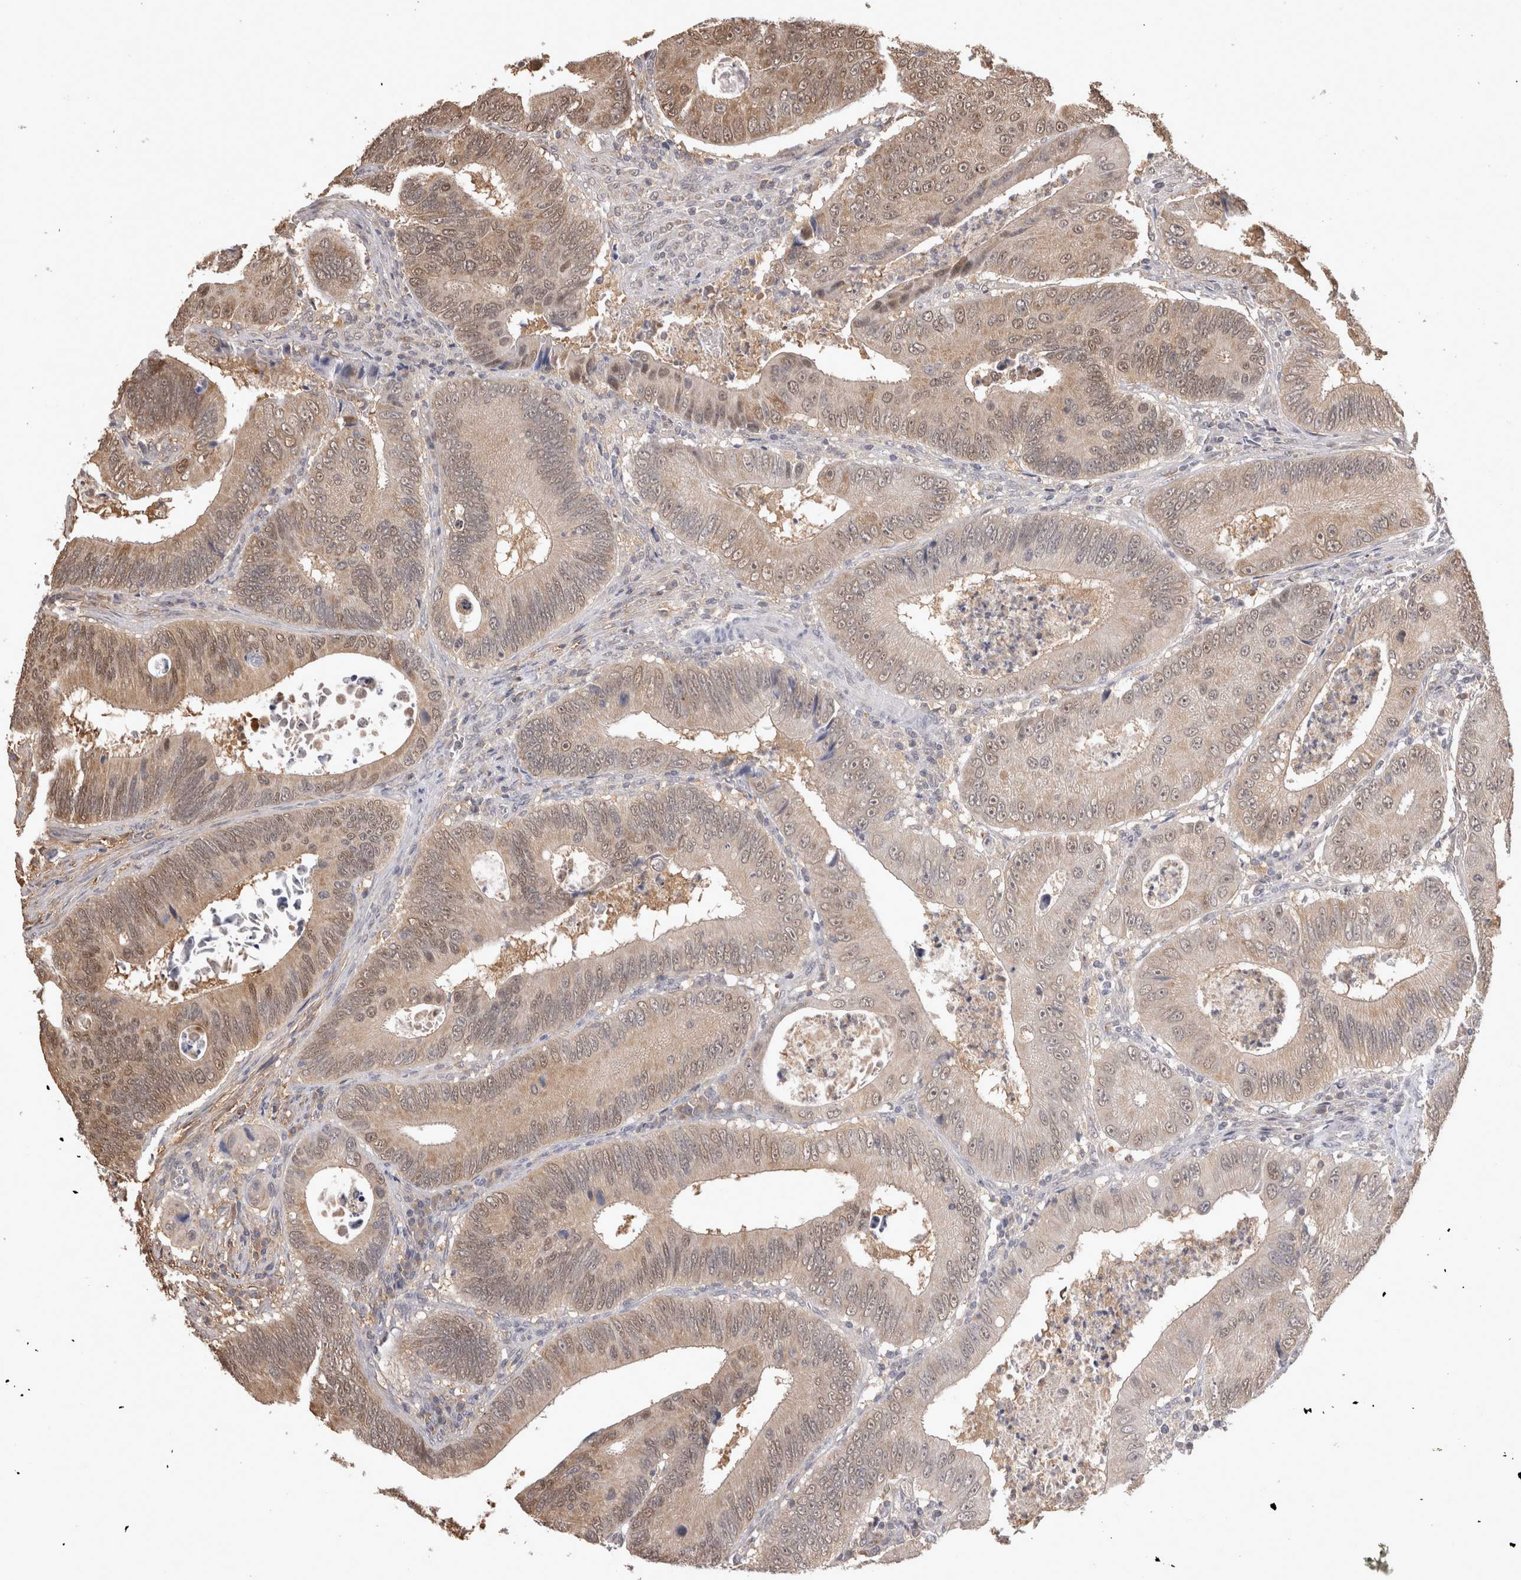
{"staining": {"intensity": "weak", "quantity": ">75%", "location": "cytoplasmic/membranous,nuclear"}, "tissue": "colorectal cancer", "cell_type": "Tumor cells", "image_type": "cancer", "snomed": [{"axis": "morphology", "description": "Inflammation, NOS"}, {"axis": "morphology", "description": "Adenocarcinoma, NOS"}, {"axis": "topography", "description": "Colon"}], "caption": "Immunohistochemistry (DAB (3,3'-diaminobenzidine)) staining of colorectal cancer displays weak cytoplasmic/membranous and nuclear protein staining in approximately >75% of tumor cells.", "gene": "PREP", "patient": {"sex": "male", "age": 72}}